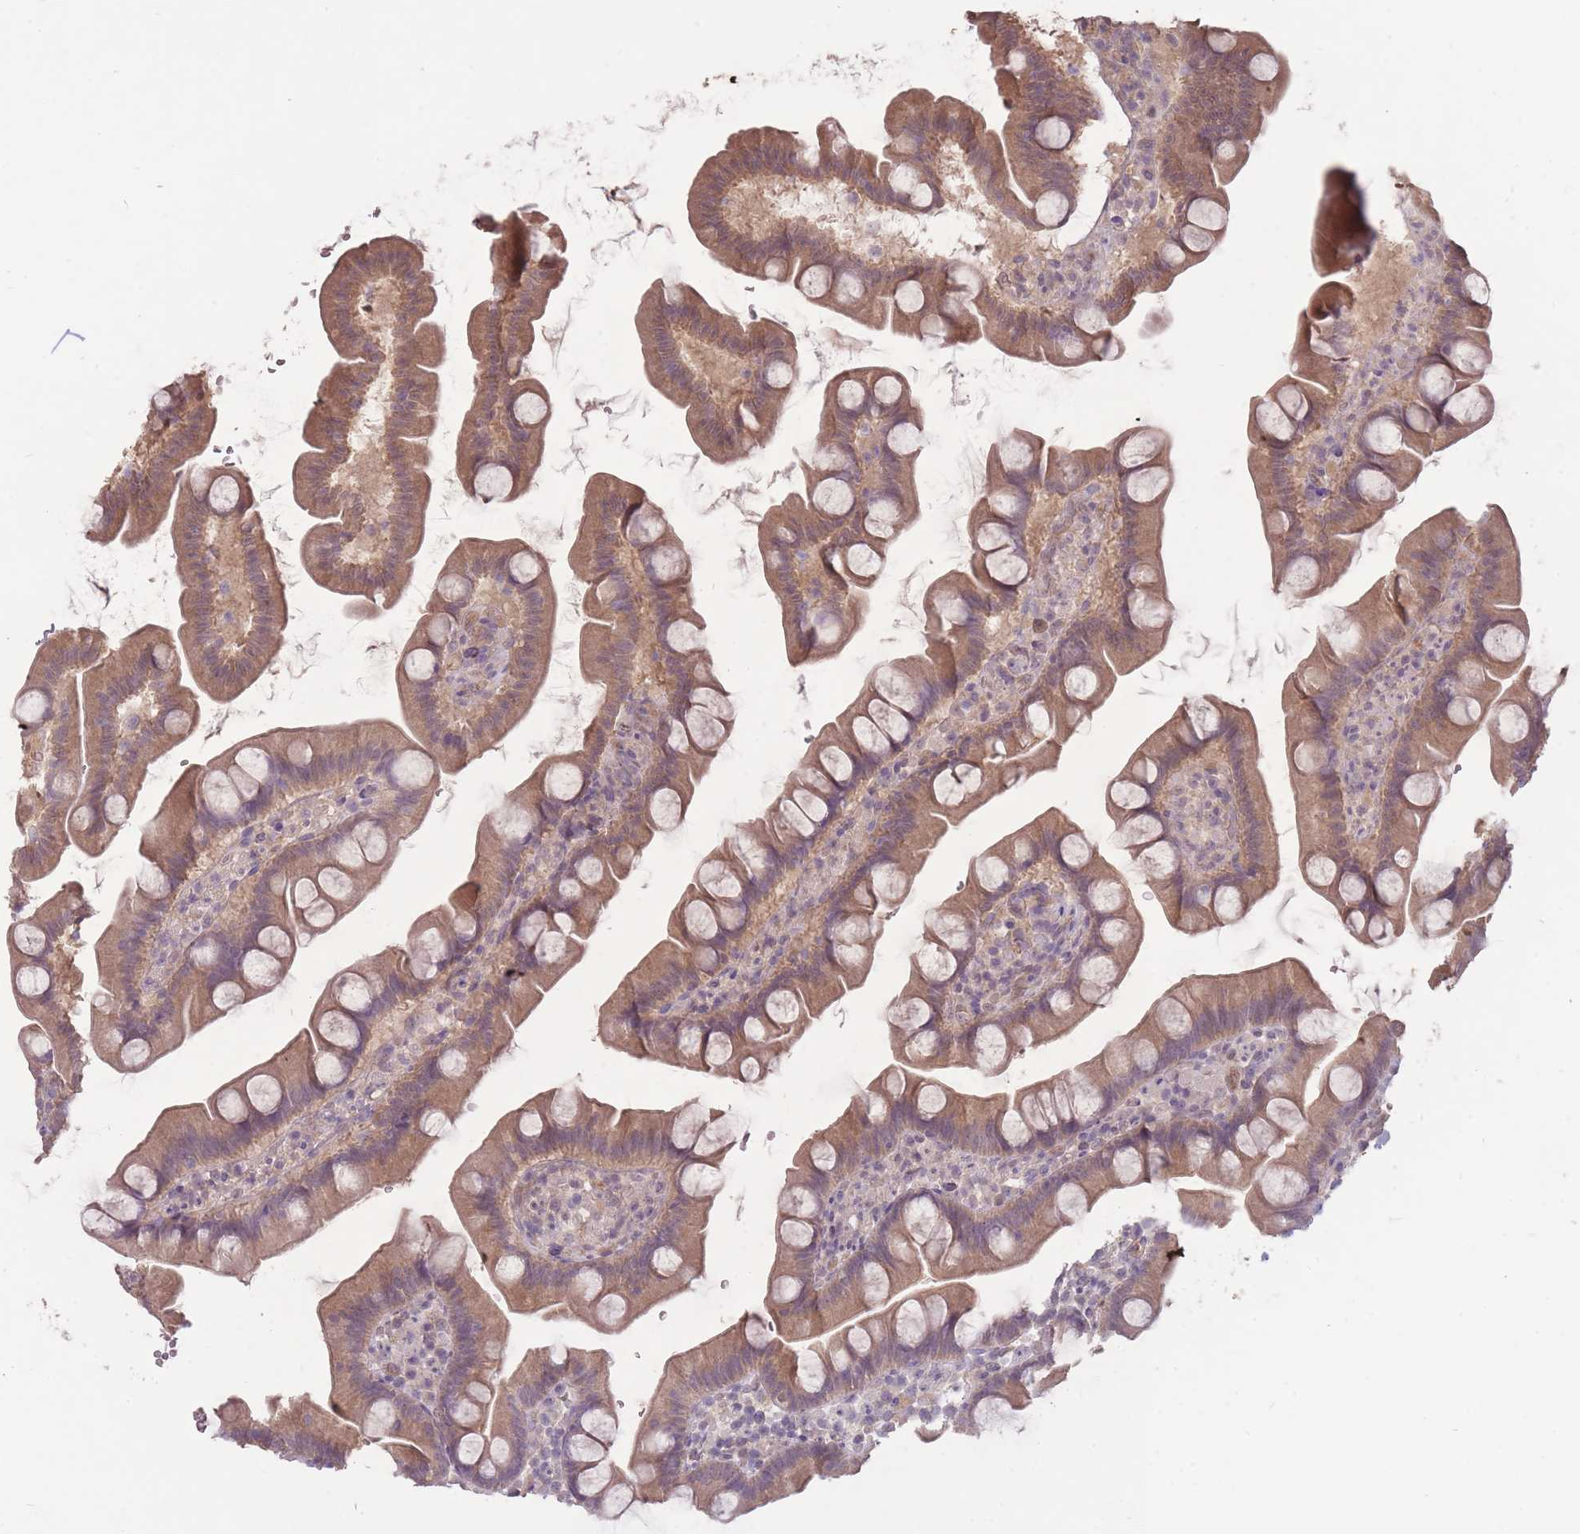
{"staining": {"intensity": "moderate", "quantity": "25%-75%", "location": "cytoplasmic/membranous"}, "tissue": "small intestine", "cell_type": "Glandular cells", "image_type": "normal", "snomed": [{"axis": "morphology", "description": "Normal tissue, NOS"}, {"axis": "topography", "description": "Small intestine"}], "caption": "Normal small intestine demonstrates moderate cytoplasmic/membranous staining in approximately 25%-75% of glandular cells, visualized by immunohistochemistry. (DAB (3,3'-diaminobenzidine) IHC with brightfield microscopy, high magnification).", "gene": "LRATD2", "patient": {"sex": "female", "age": 68}}